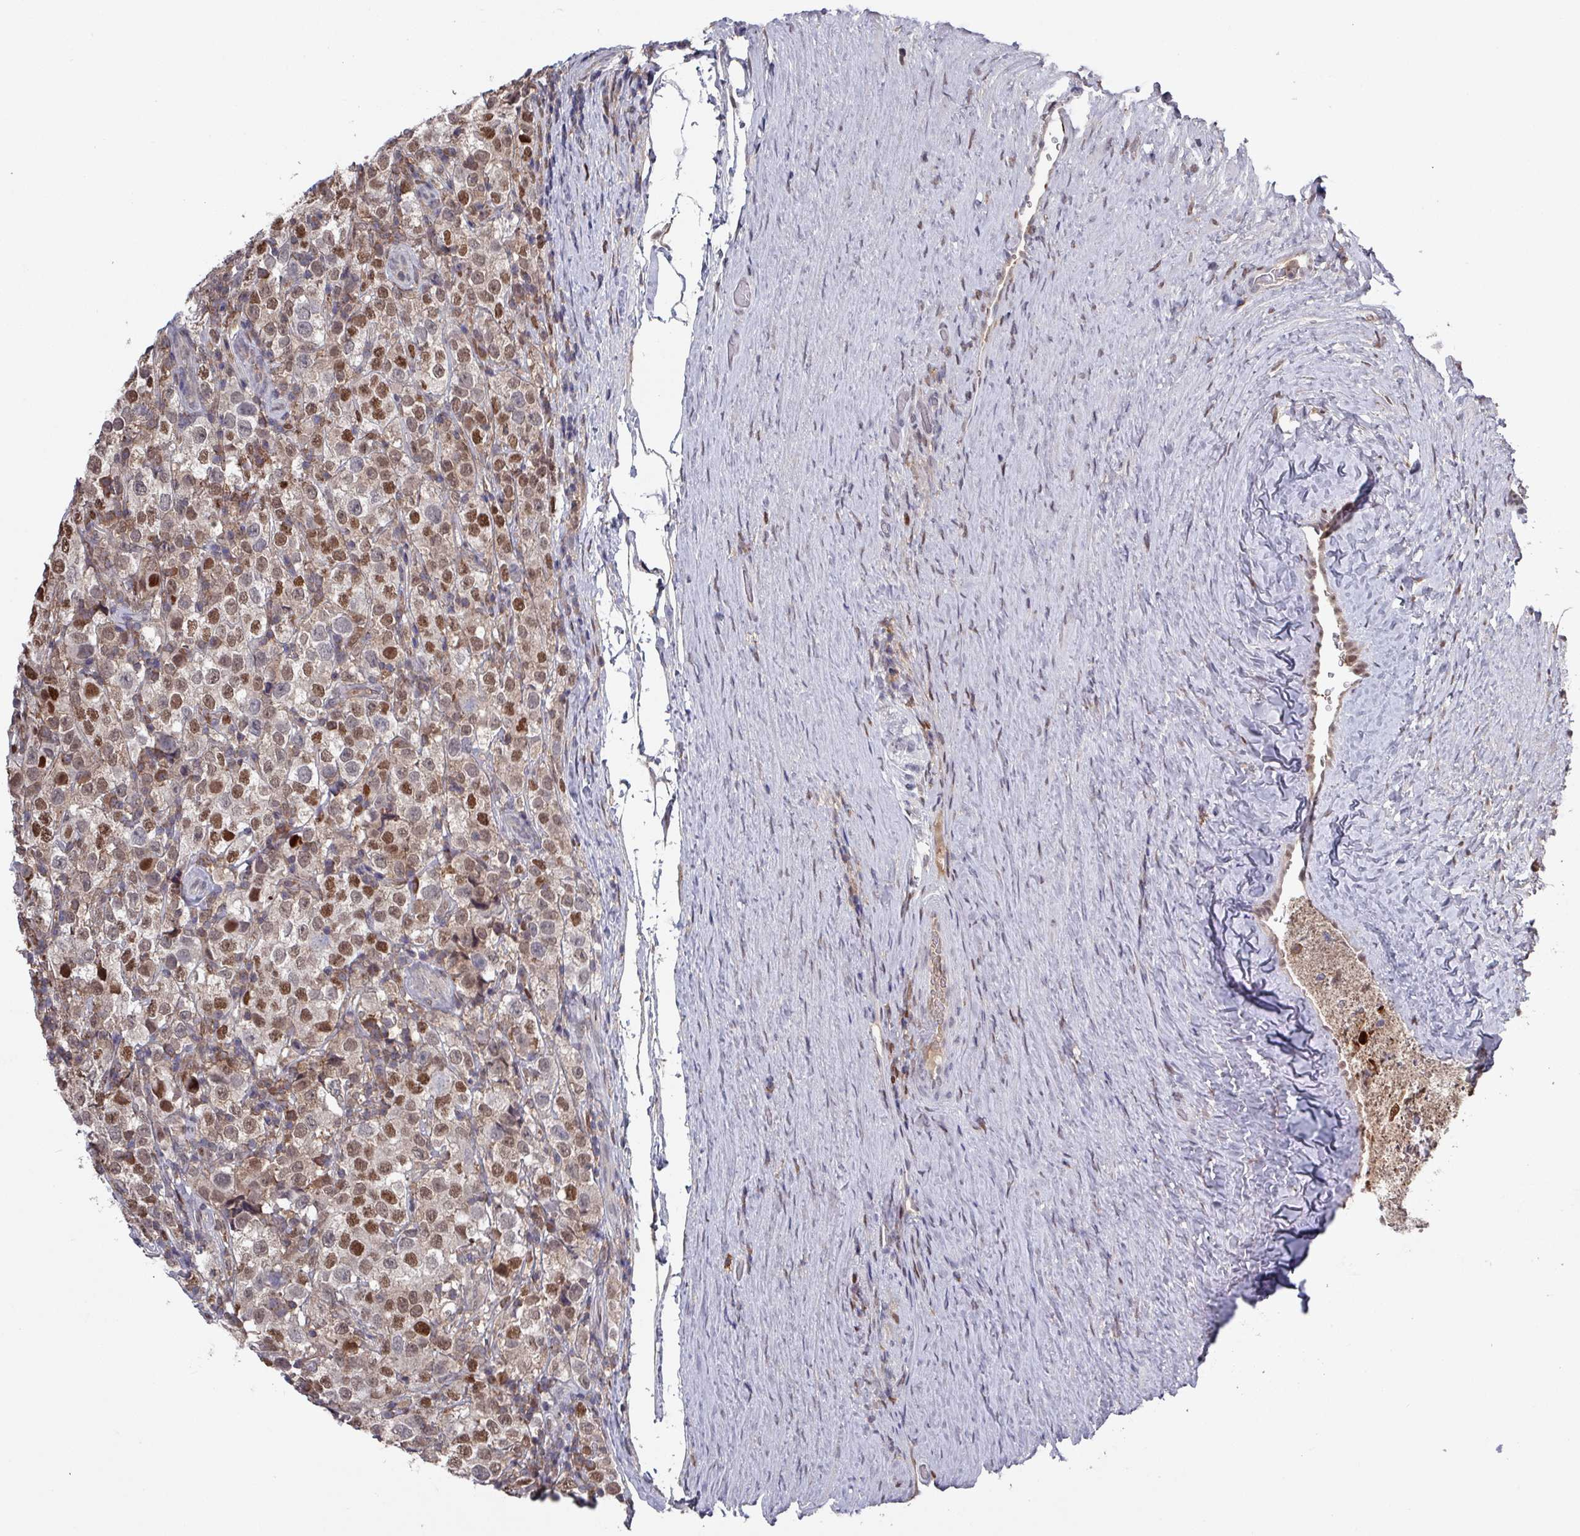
{"staining": {"intensity": "moderate", "quantity": ">75%", "location": "nuclear"}, "tissue": "testis cancer", "cell_type": "Tumor cells", "image_type": "cancer", "snomed": [{"axis": "morphology", "description": "Seminoma, NOS"}, {"axis": "morphology", "description": "Carcinoma, Embryonal, NOS"}, {"axis": "topography", "description": "Testis"}], "caption": "Immunohistochemistry (IHC) (DAB (3,3'-diaminobenzidine)) staining of human testis cancer (embryonal carcinoma) shows moderate nuclear protein staining in approximately >75% of tumor cells. (DAB IHC with brightfield microscopy, high magnification).", "gene": "PRRX1", "patient": {"sex": "male", "age": 41}}